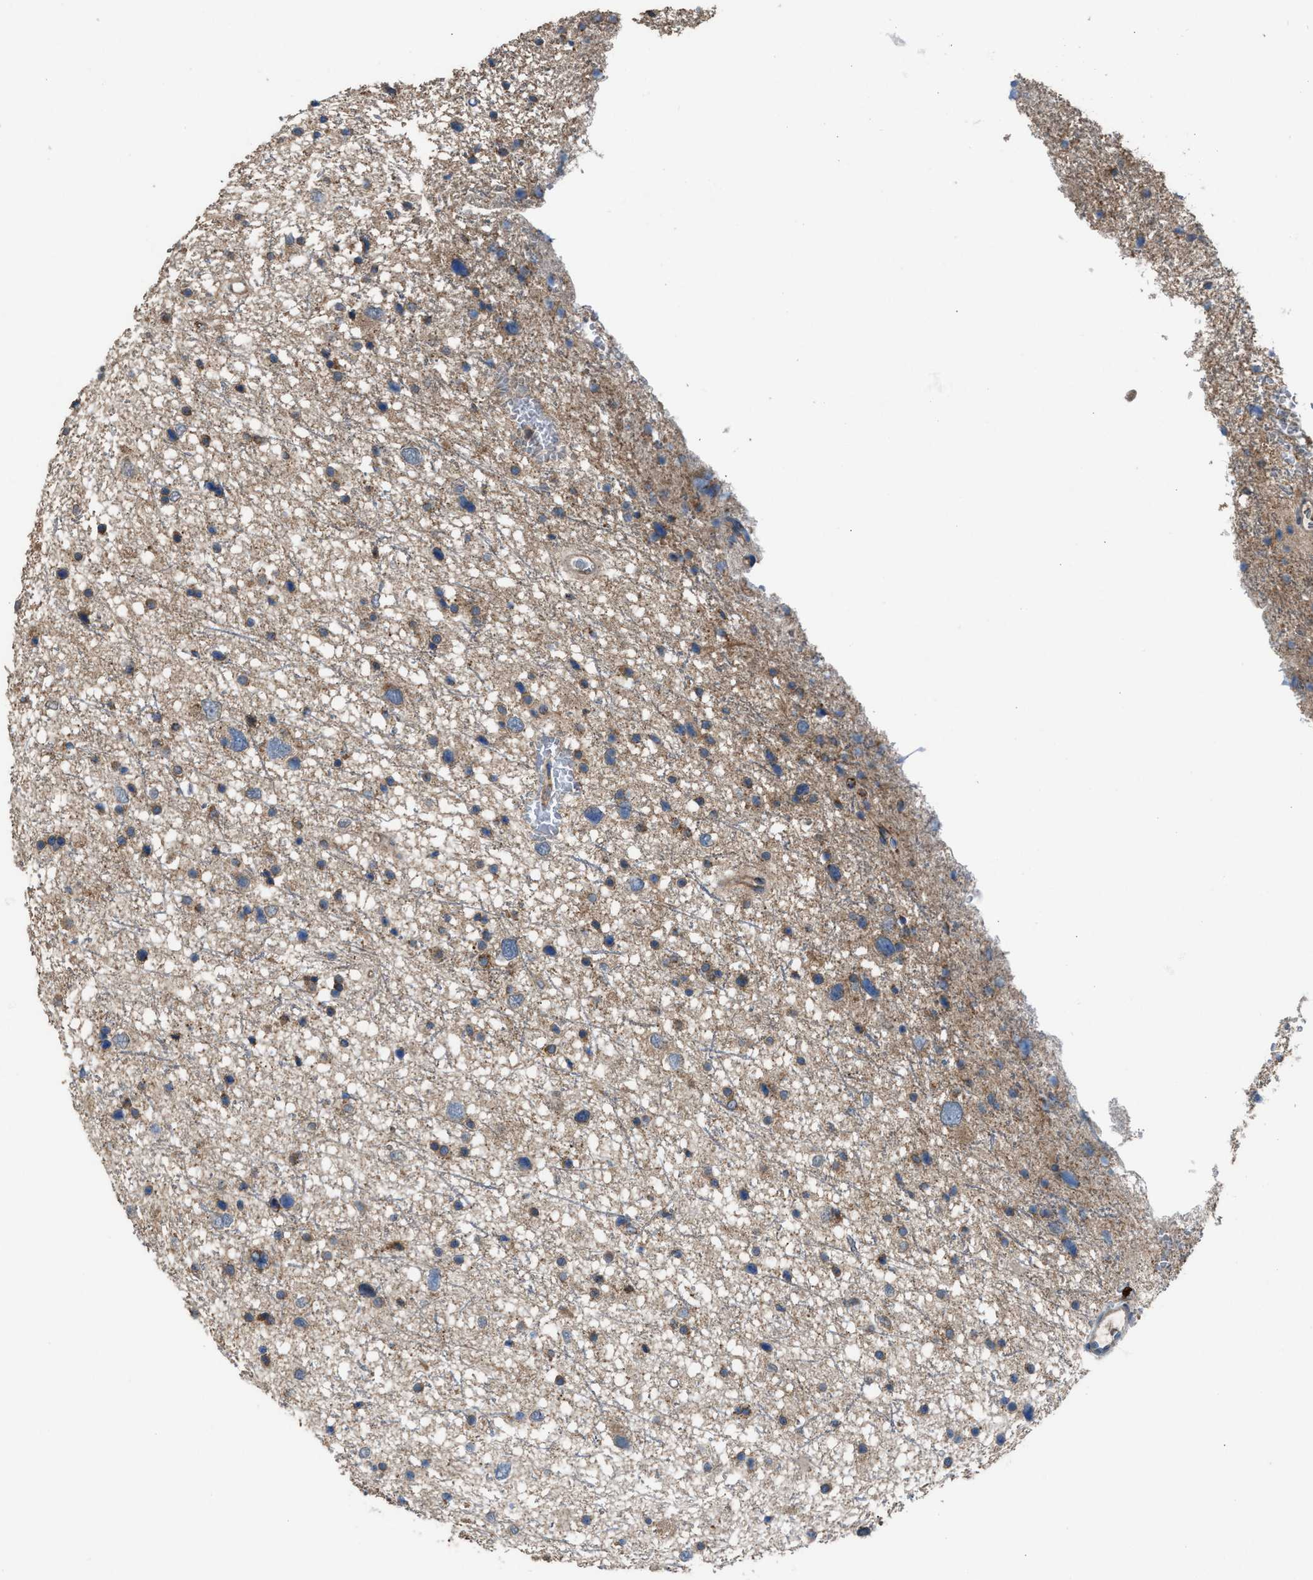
{"staining": {"intensity": "weak", "quantity": ">75%", "location": "cytoplasmic/membranous"}, "tissue": "glioma", "cell_type": "Tumor cells", "image_type": "cancer", "snomed": [{"axis": "morphology", "description": "Glioma, malignant, Low grade"}, {"axis": "topography", "description": "Brain"}], "caption": "IHC (DAB (3,3'-diaminobenzidine)) staining of glioma reveals weak cytoplasmic/membranous protein expression in about >75% of tumor cells. The protein of interest is stained brown, and the nuclei are stained in blue (DAB IHC with brightfield microscopy, high magnification).", "gene": "TPK1", "patient": {"sex": "female", "age": 37}}